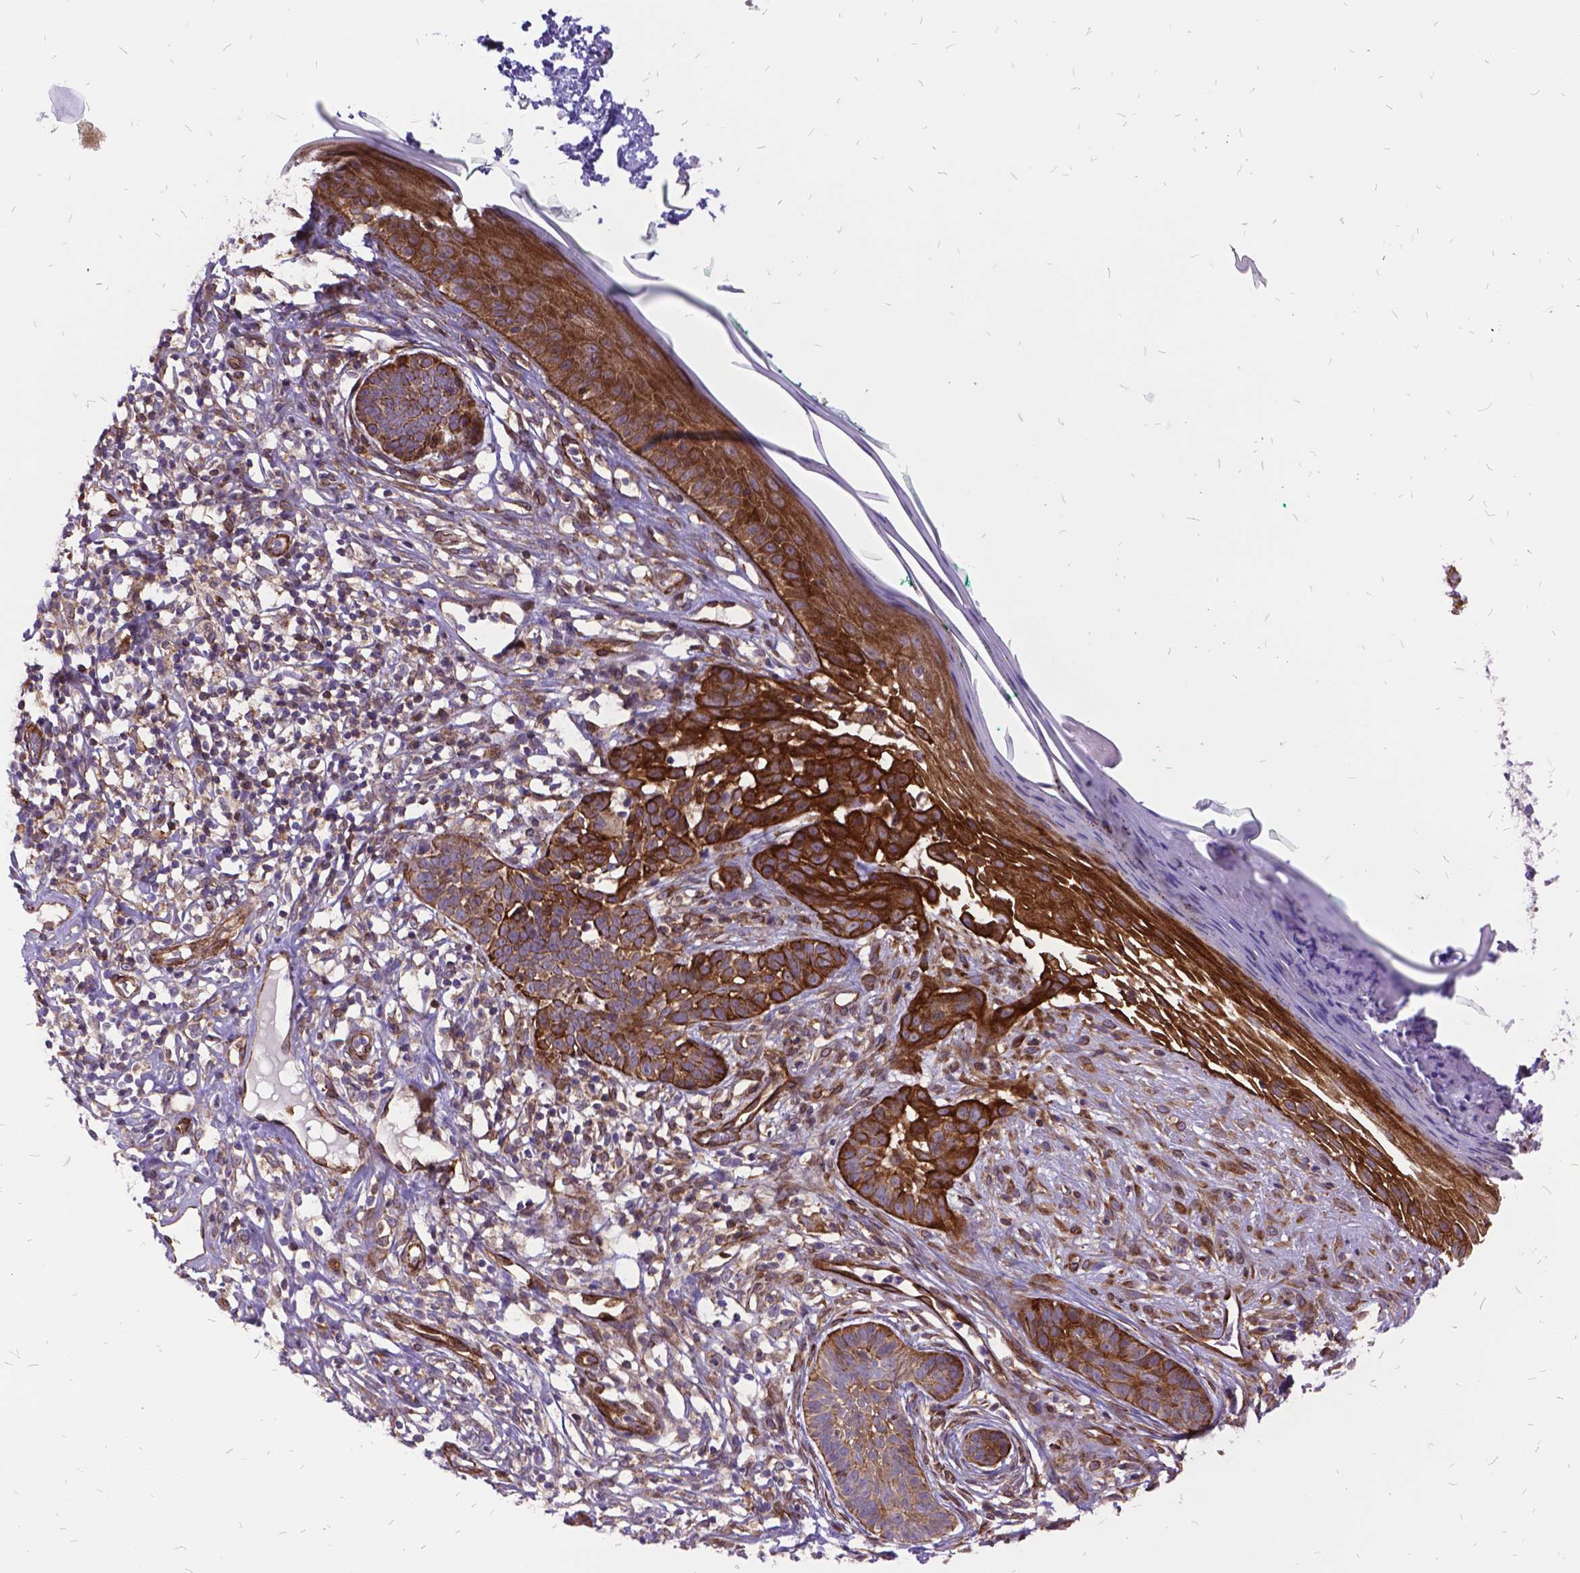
{"staining": {"intensity": "moderate", "quantity": ">75%", "location": "cytoplasmic/membranous"}, "tissue": "skin cancer", "cell_type": "Tumor cells", "image_type": "cancer", "snomed": [{"axis": "morphology", "description": "Basal cell carcinoma"}, {"axis": "topography", "description": "Skin"}], "caption": "A photomicrograph of basal cell carcinoma (skin) stained for a protein demonstrates moderate cytoplasmic/membranous brown staining in tumor cells.", "gene": "GRB7", "patient": {"sex": "male", "age": 85}}